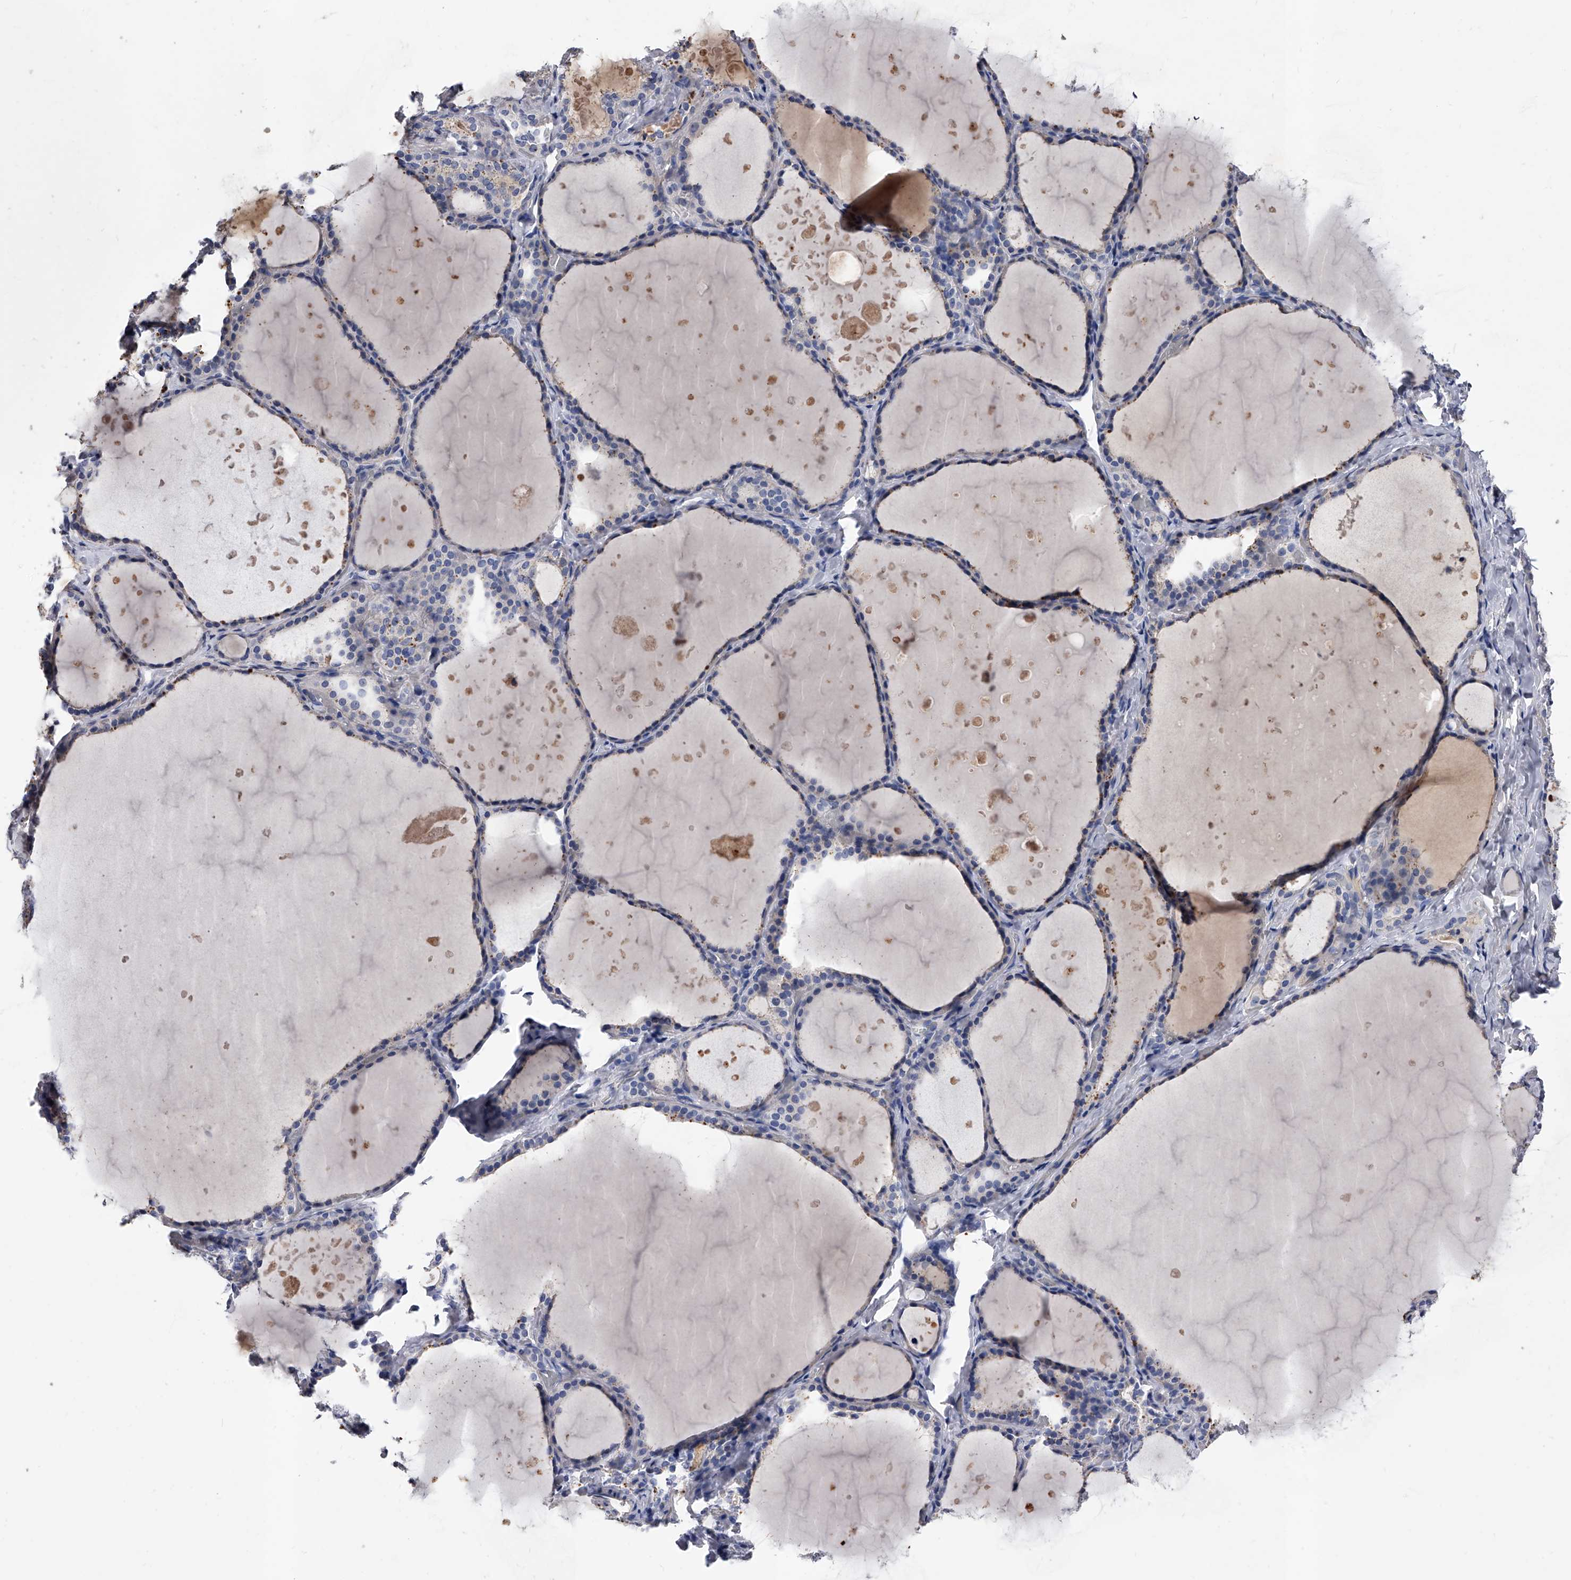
{"staining": {"intensity": "negative", "quantity": "none", "location": "none"}, "tissue": "thyroid gland", "cell_type": "Glandular cells", "image_type": "normal", "snomed": [{"axis": "morphology", "description": "Normal tissue, NOS"}, {"axis": "topography", "description": "Thyroid gland"}], "caption": "The micrograph displays no staining of glandular cells in normal thyroid gland. (Stains: DAB IHC with hematoxylin counter stain, Microscopy: brightfield microscopy at high magnification).", "gene": "EFCAB7", "patient": {"sex": "female", "age": 44}}